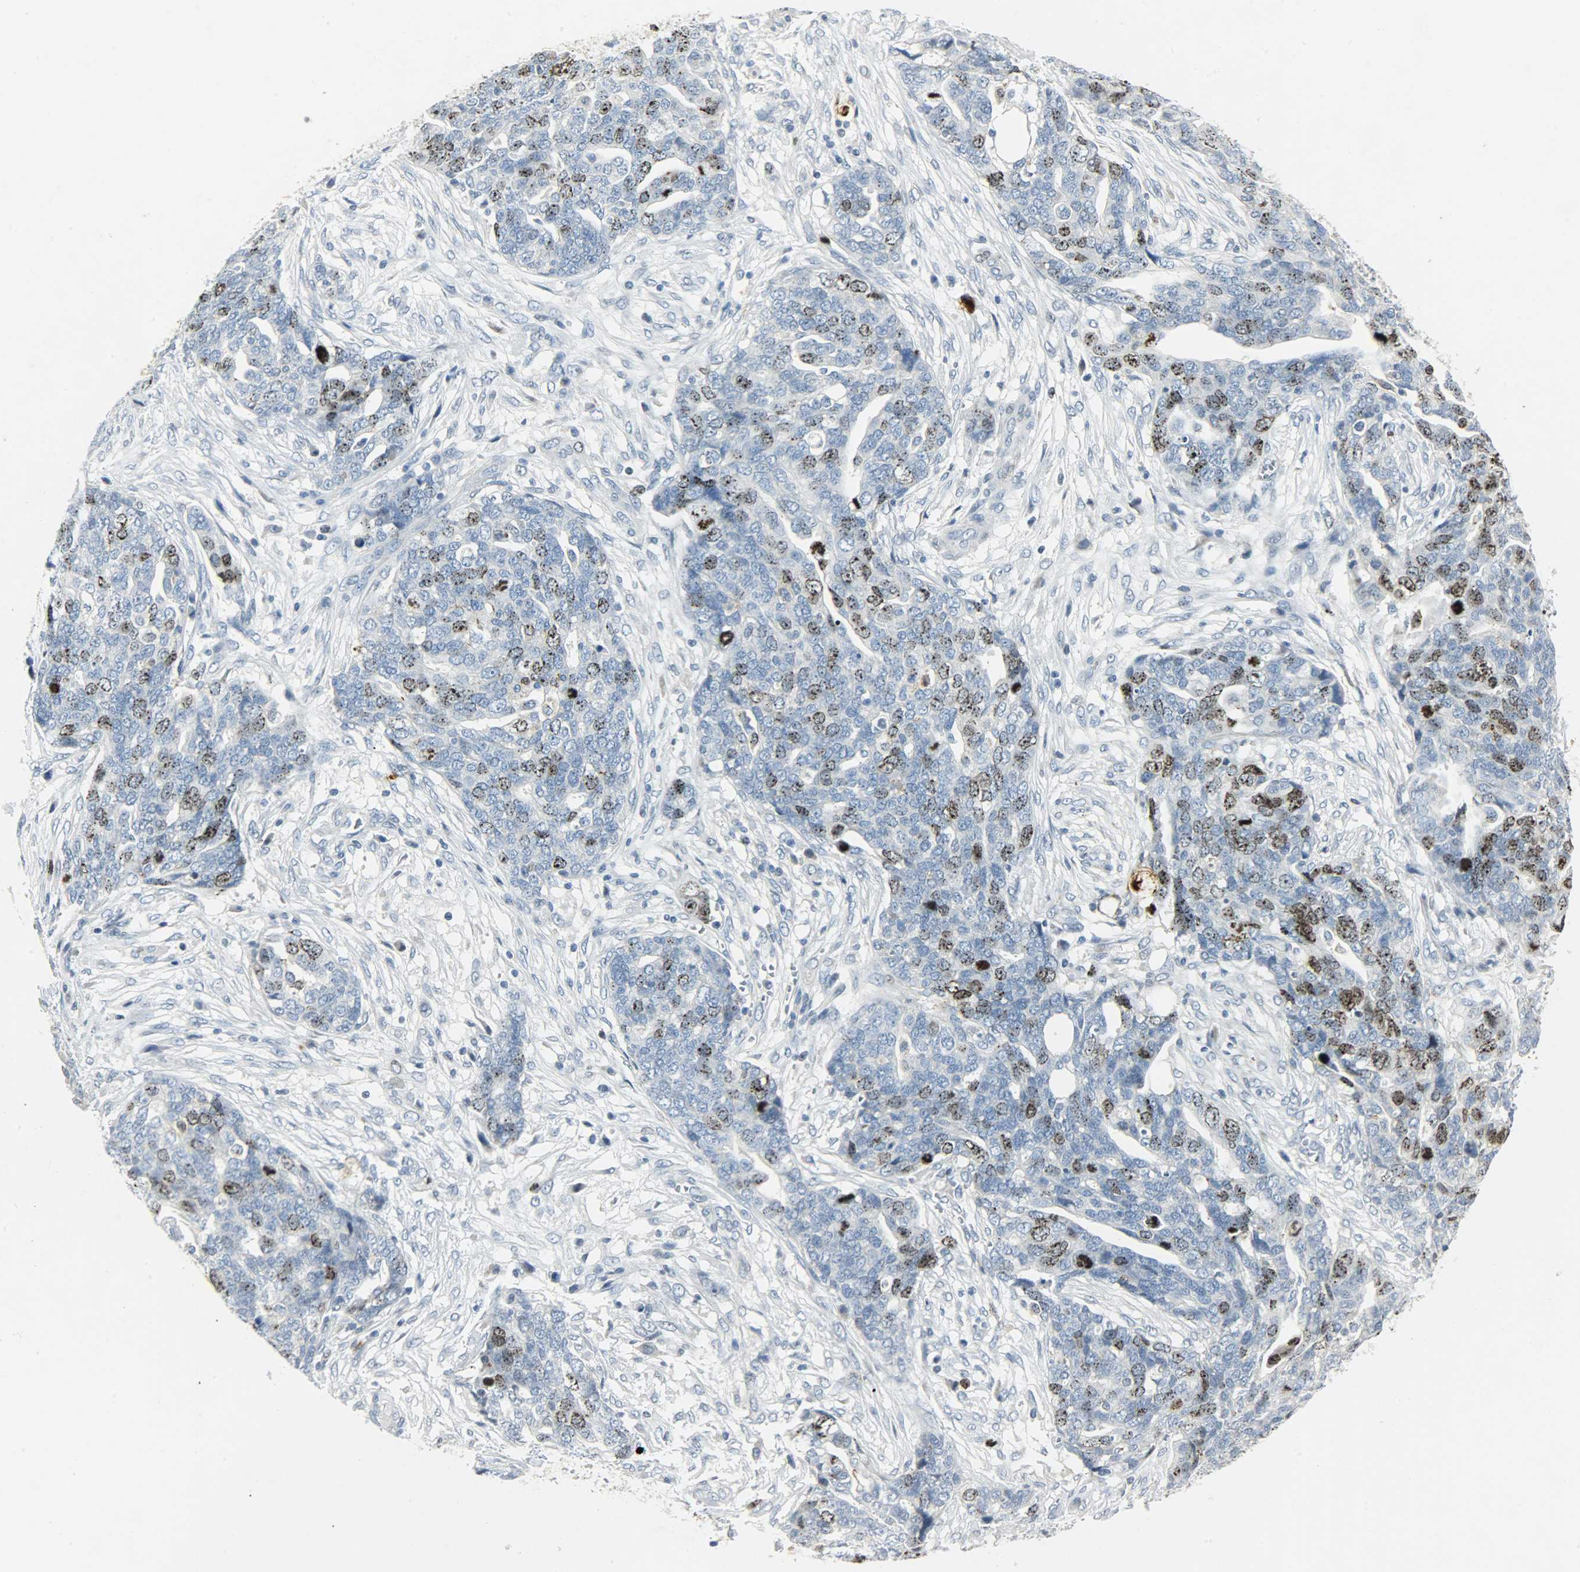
{"staining": {"intensity": "moderate", "quantity": "<25%", "location": "nuclear"}, "tissue": "ovarian cancer", "cell_type": "Tumor cells", "image_type": "cancer", "snomed": [{"axis": "morphology", "description": "Normal tissue, NOS"}, {"axis": "morphology", "description": "Cystadenocarcinoma, serous, NOS"}, {"axis": "topography", "description": "Fallopian tube"}, {"axis": "topography", "description": "Ovary"}], "caption": "Immunohistochemistry (DAB (3,3'-diaminobenzidine)) staining of ovarian serous cystadenocarcinoma shows moderate nuclear protein positivity in approximately <25% of tumor cells.", "gene": "AURKB", "patient": {"sex": "female", "age": 56}}